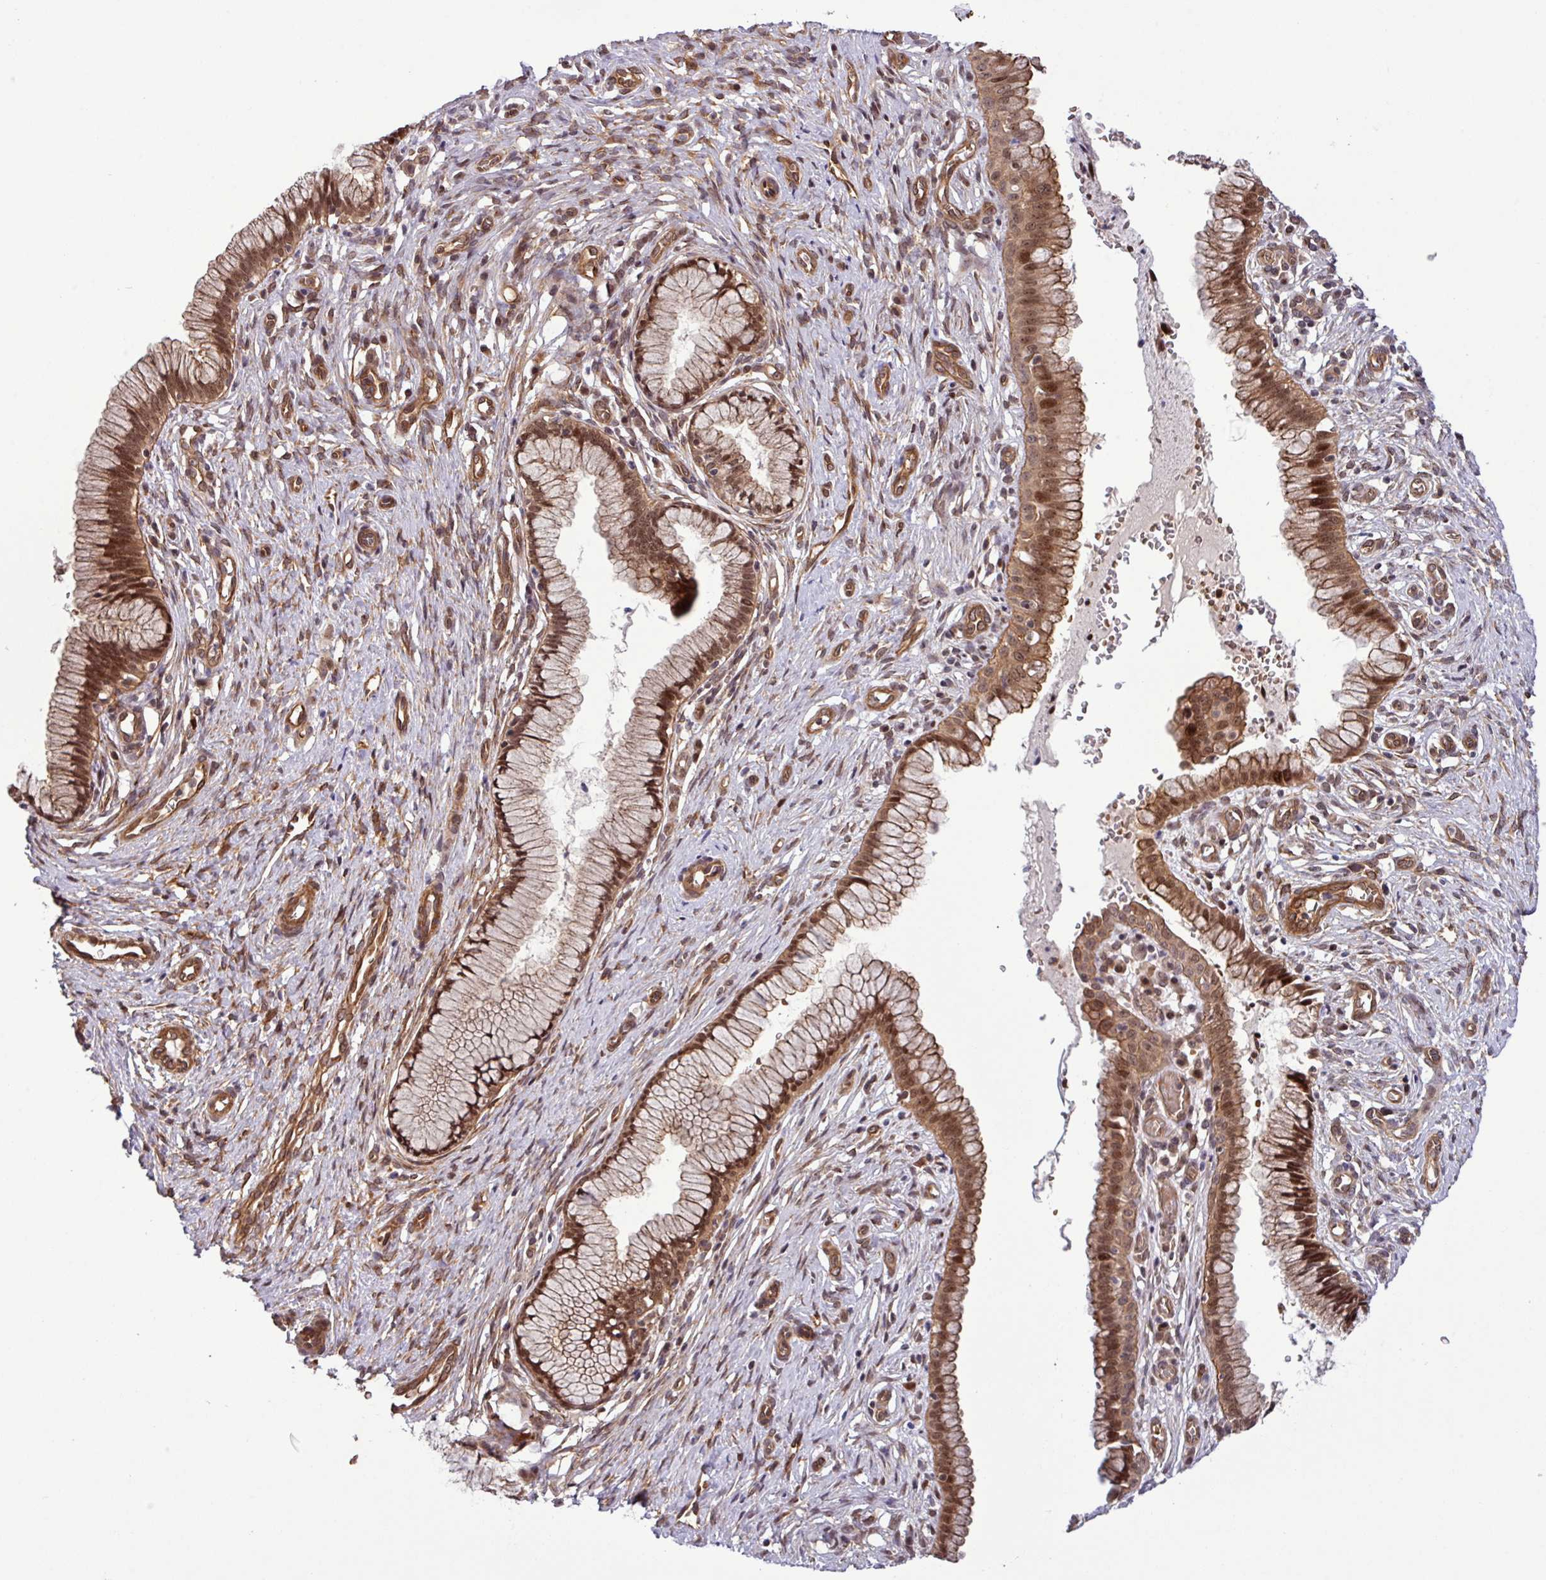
{"staining": {"intensity": "moderate", "quantity": ">75%", "location": "cytoplasmic/membranous,nuclear"}, "tissue": "cervix", "cell_type": "Glandular cells", "image_type": "normal", "snomed": [{"axis": "morphology", "description": "Normal tissue, NOS"}, {"axis": "topography", "description": "Cervix"}], "caption": "Immunohistochemistry (IHC) histopathology image of normal human cervix stained for a protein (brown), which reveals medium levels of moderate cytoplasmic/membranous,nuclear positivity in approximately >75% of glandular cells.", "gene": "C7orf50", "patient": {"sex": "female", "age": 36}}